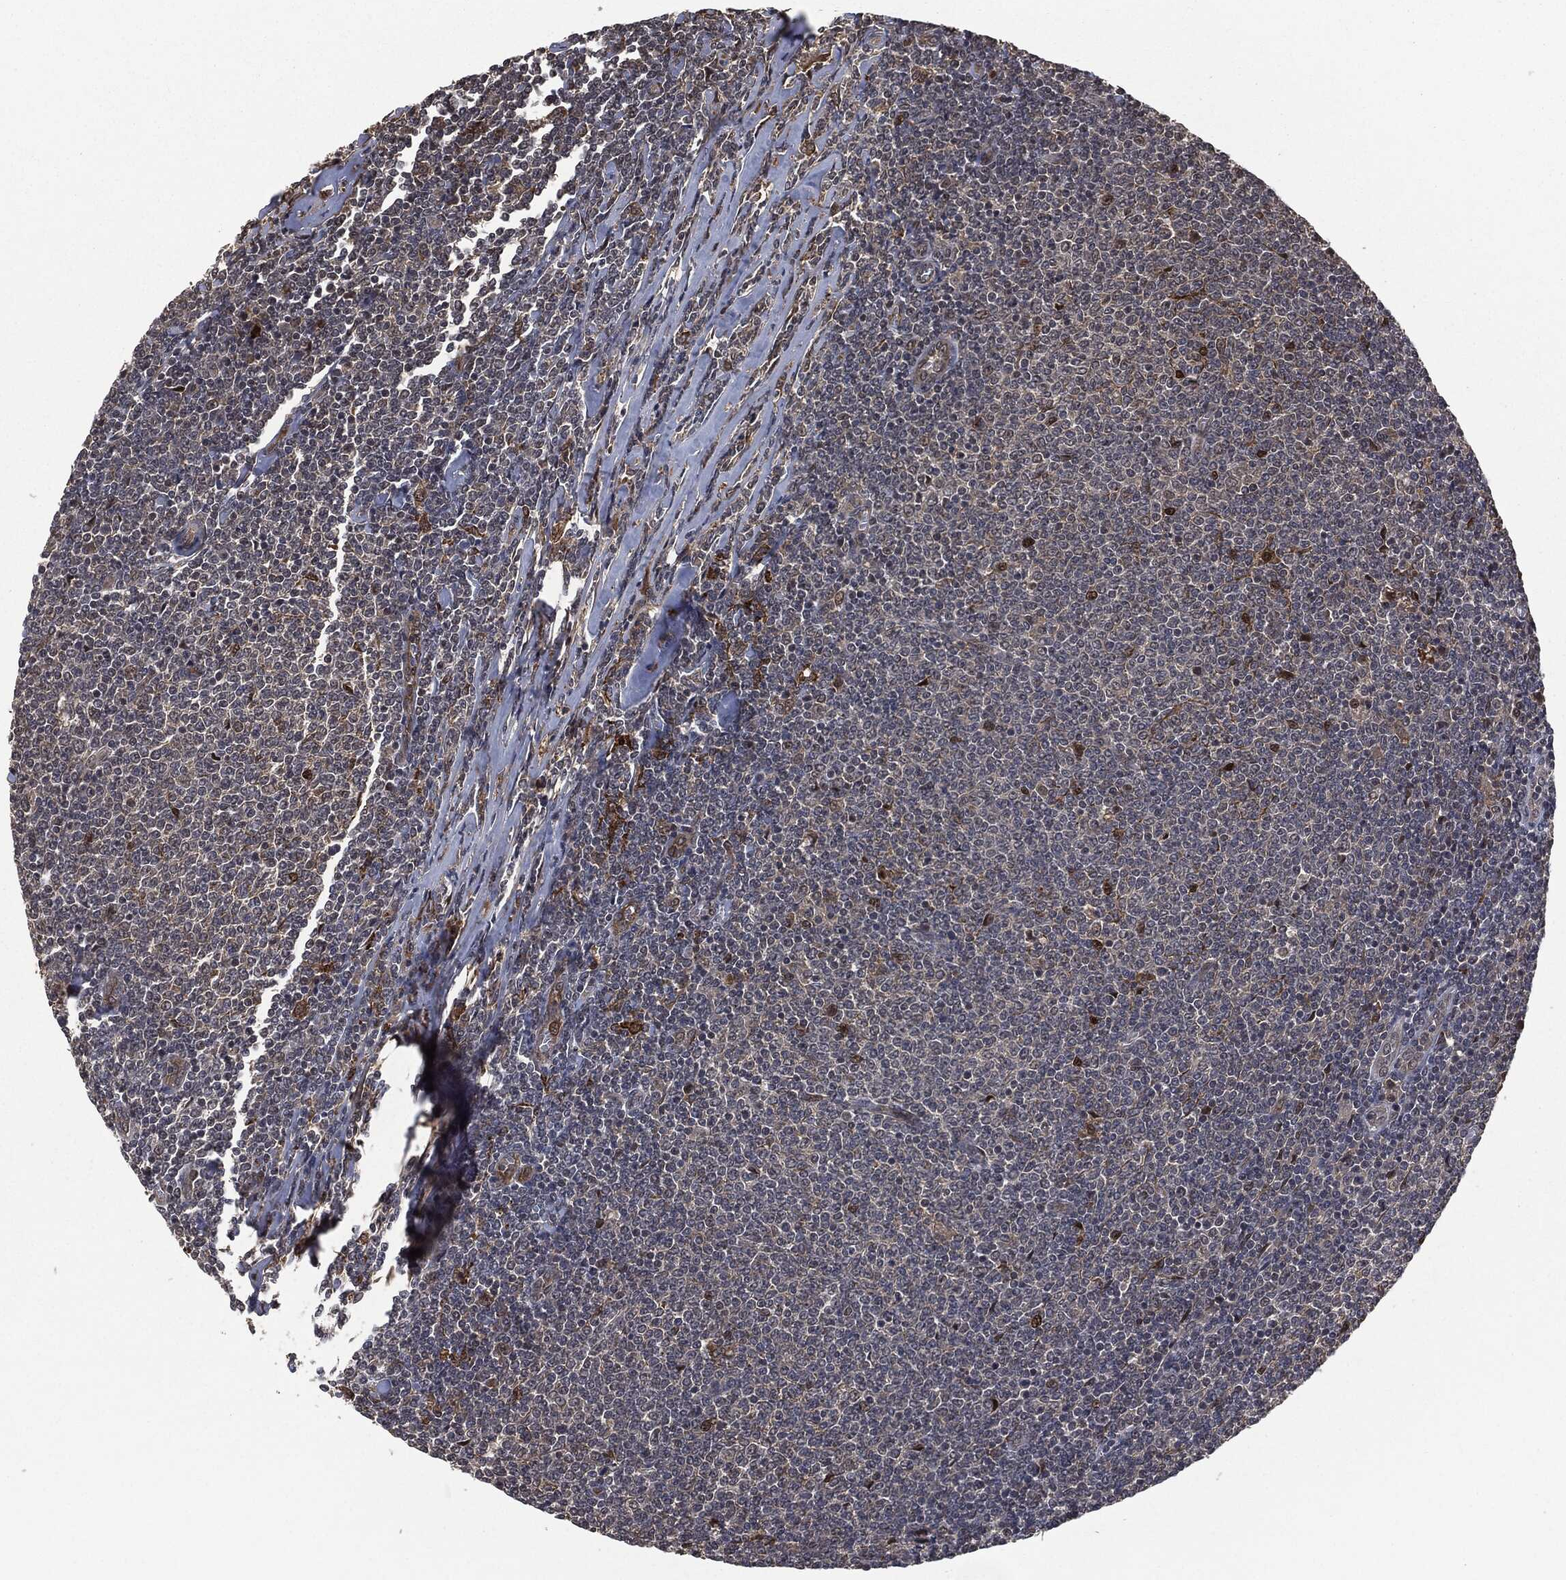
{"staining": {"intensity": "negative", "quantity": "none", "location": "none"}, "tissue": "lymphoma", "cell_type": "Tumor cells", "image_type": "cancer", "snomed": [{"axis": "morphology", "description": "Malignant lymphoma, non-Hodgkin's type, Low grade"}, {"axis": "topography", "description": "Lymph node"}], "caption": "This is a micrograph of immunohistochemistry staining of low-grade malignant lymphoma, non-Hodgkin's type, which shows no positivity in tumor cells.", "gene": "CRABP2", "patient": {"sex": "male", "age": 52}}